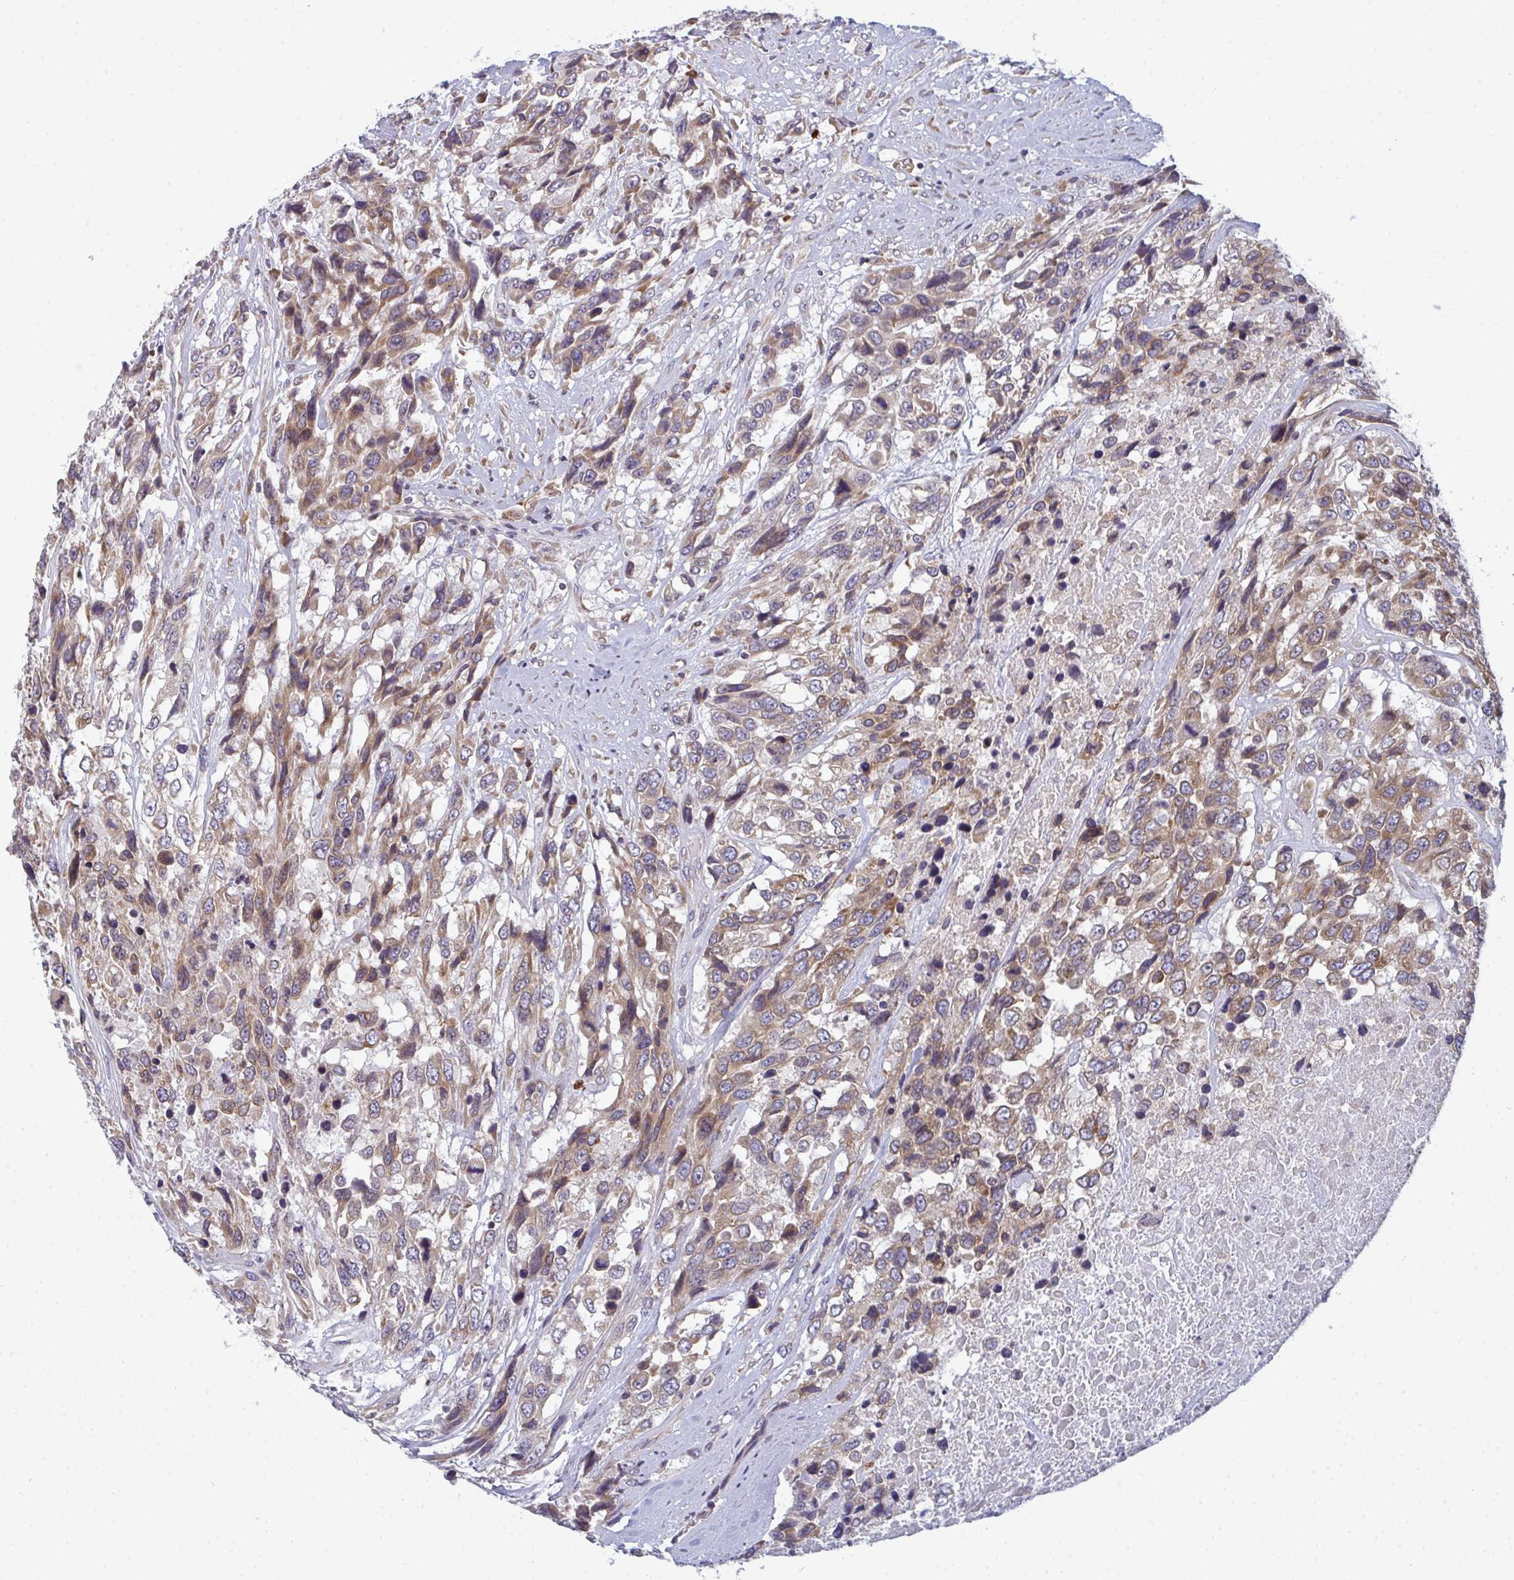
{"staining": {"intensity": "weak", "quantity": "25%-75%", "location": "cytoplasmic/membranous"}, "tissue": "urothelial cancer", "cell_type": "Tumor cells", "image_type": "cancer", "snomed": [{"axis": "morphology", "description": "Urothelial carcinoma, High grade"}, {"axis": "topography", "description": "Urinary bladder"}], "caption": "Tumor cells demonstrate low levels of weak cytoplasmic/membranous expression in about 25%-75% of cells in urothelial carcinoma (high-grade).", "gene": "LYSMD4", "patient": {"sex": "female", "age": 70}}